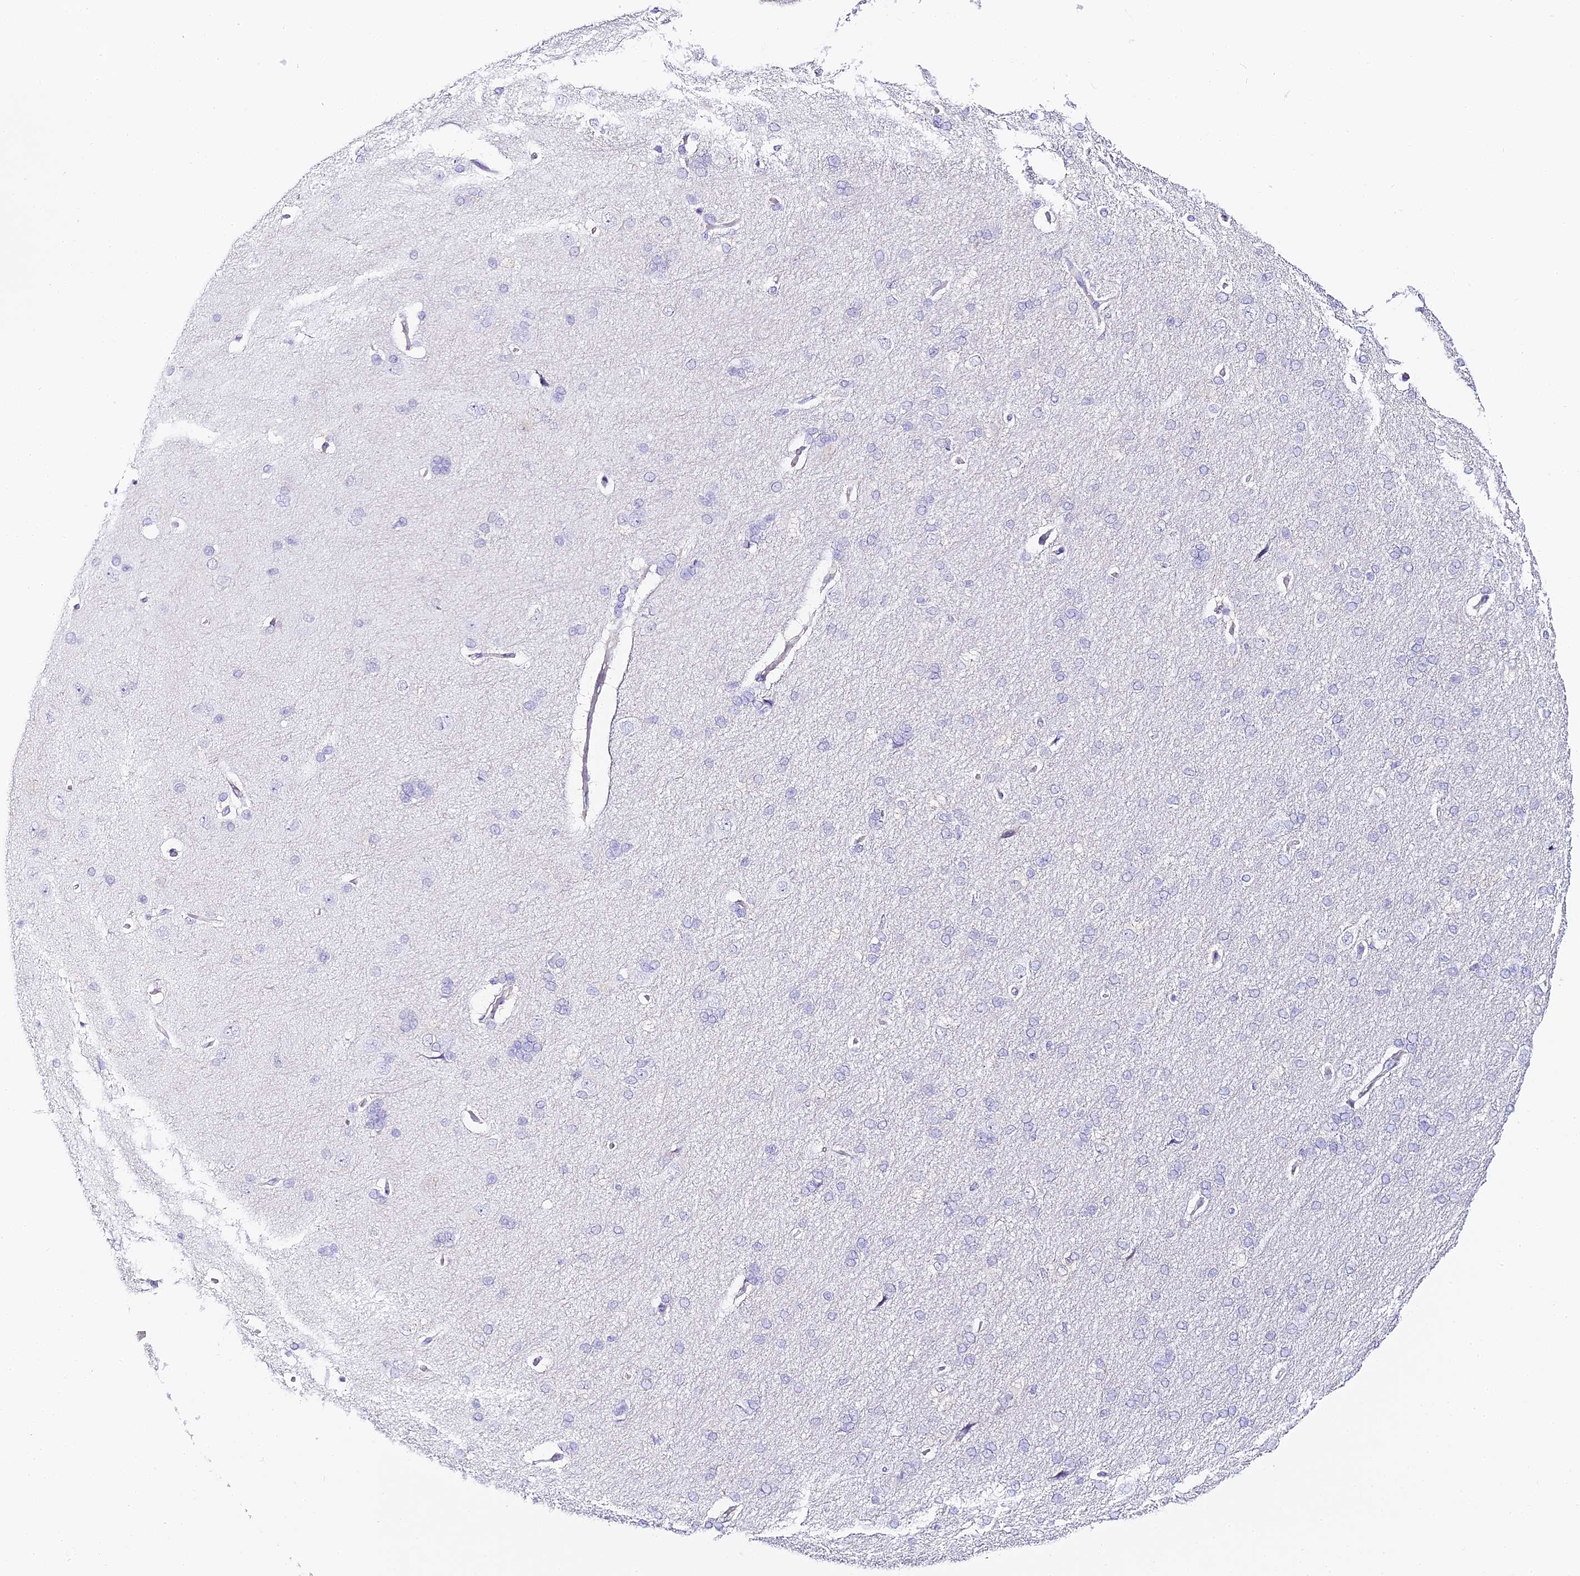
{"staining": {"intensity": "negative", "quantity": "none", "location": "none"}, "tissue": "cerebral cortex", "cell_type": "Endothelial cells", "image_type": "normal", "snomed": [{"axis": "morphology", "description": "Normal tissue, NOS"}, {"axis": "topography", "description": "Cerebral cortex"}], "caption": "Cerebral cortex was stained to show a protein in brown. There is no significant staining in endothelial cells. (Brightfield microscopy of DAB (3,3'-diaminobenzidine) immunohistochemistry (IHC) at high magnification).", "gene": "ABHD14A", "patient": {"sex": "male", "age": 62}}